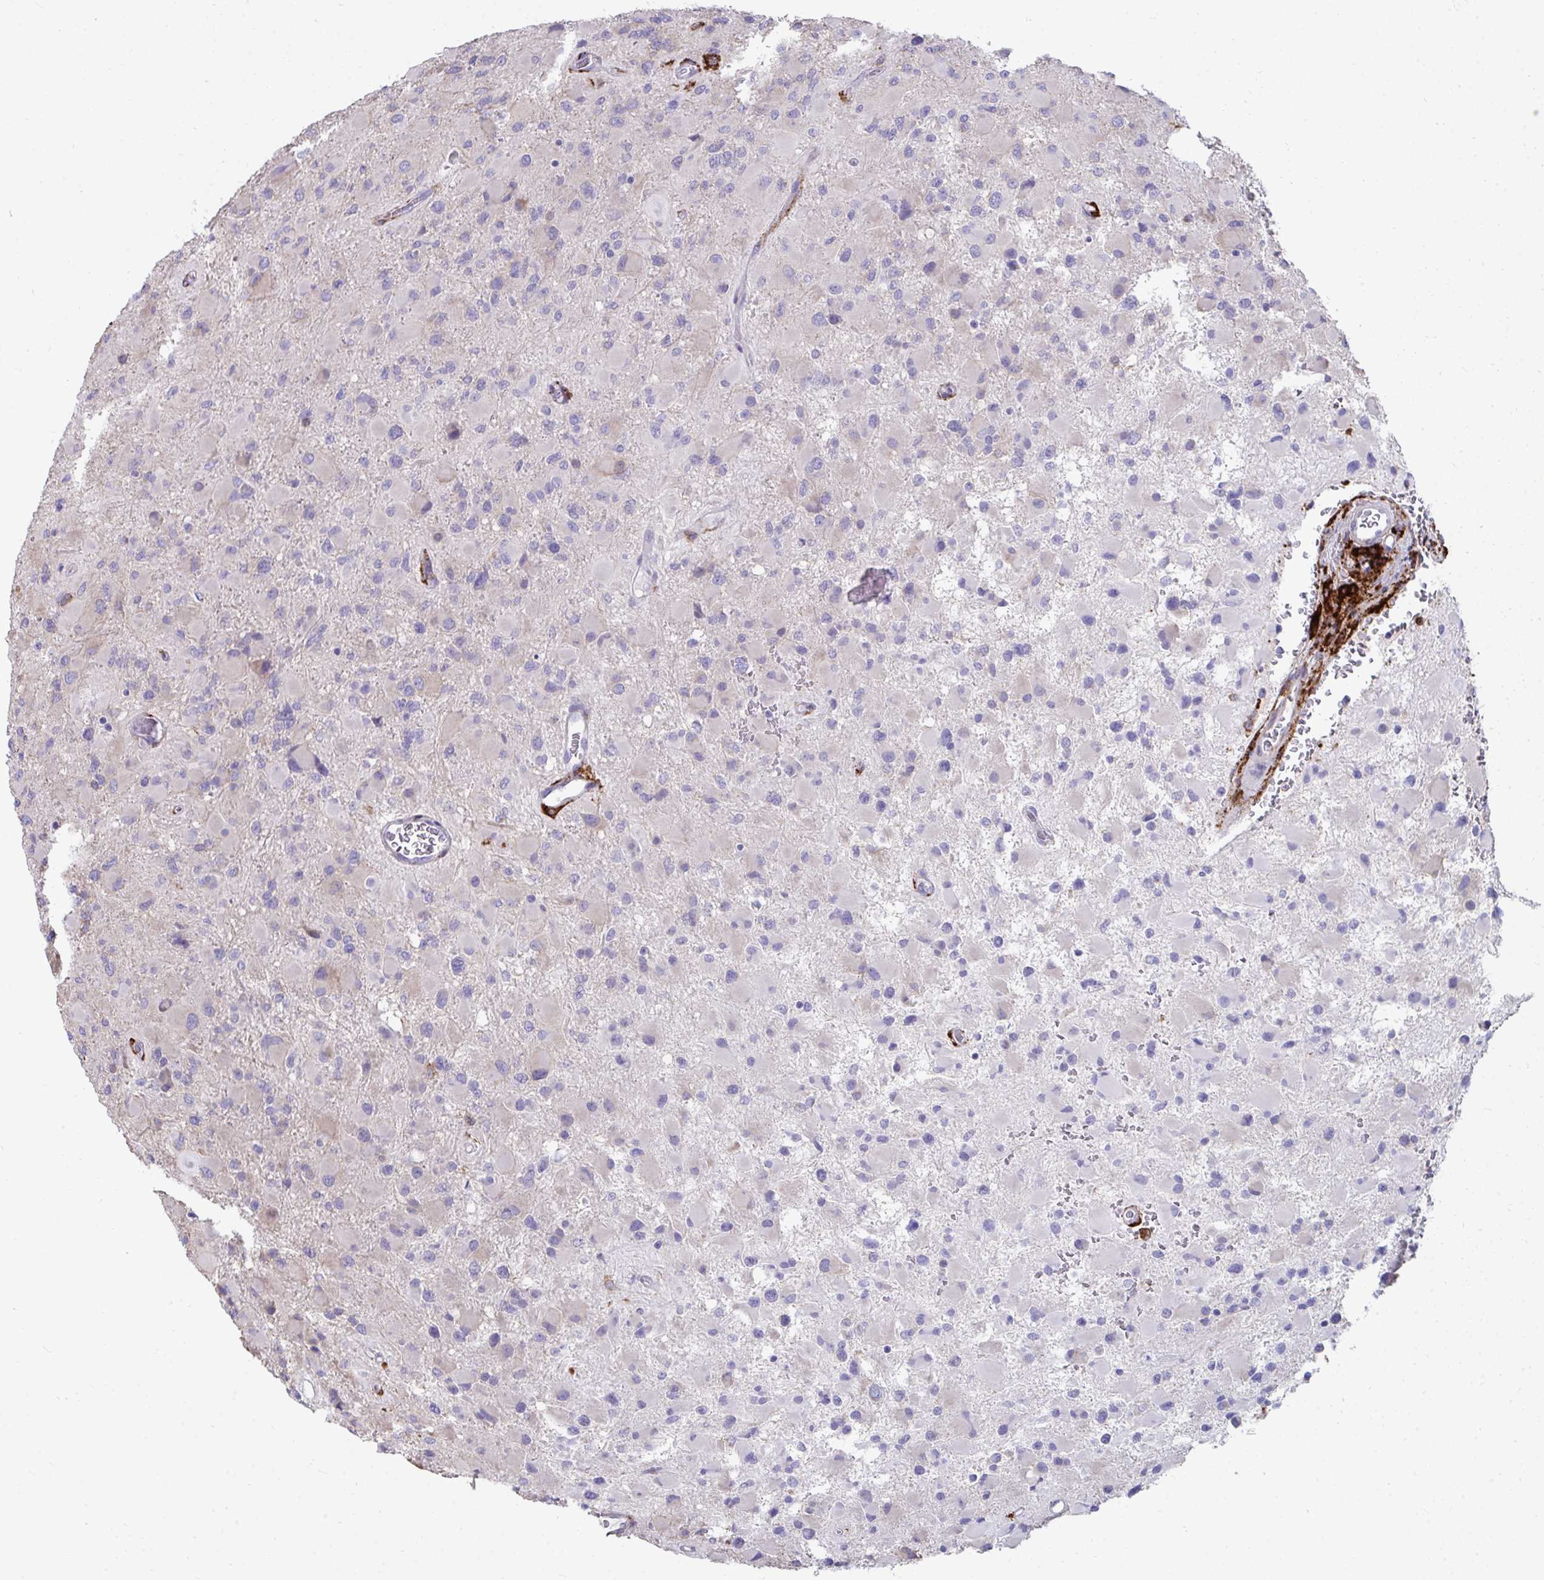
{"staining": {"intensity": "negative", "quantity": "none", "location": "none"}, "tissue": "glioma", "cell_type": "Tumor cells", "image_type": "cancer", "snomed": [{"axis": "morphology", "description": "Glioma, malignant, High grade"}, {"axis": "topography", "description": "Cerebral cortex"}], "caption": "The IHC histopathology image has no significant staining in tumor cells of glioma tissue.", "gene": "CD163", "patient": {"sex": "female", "age": 36}}